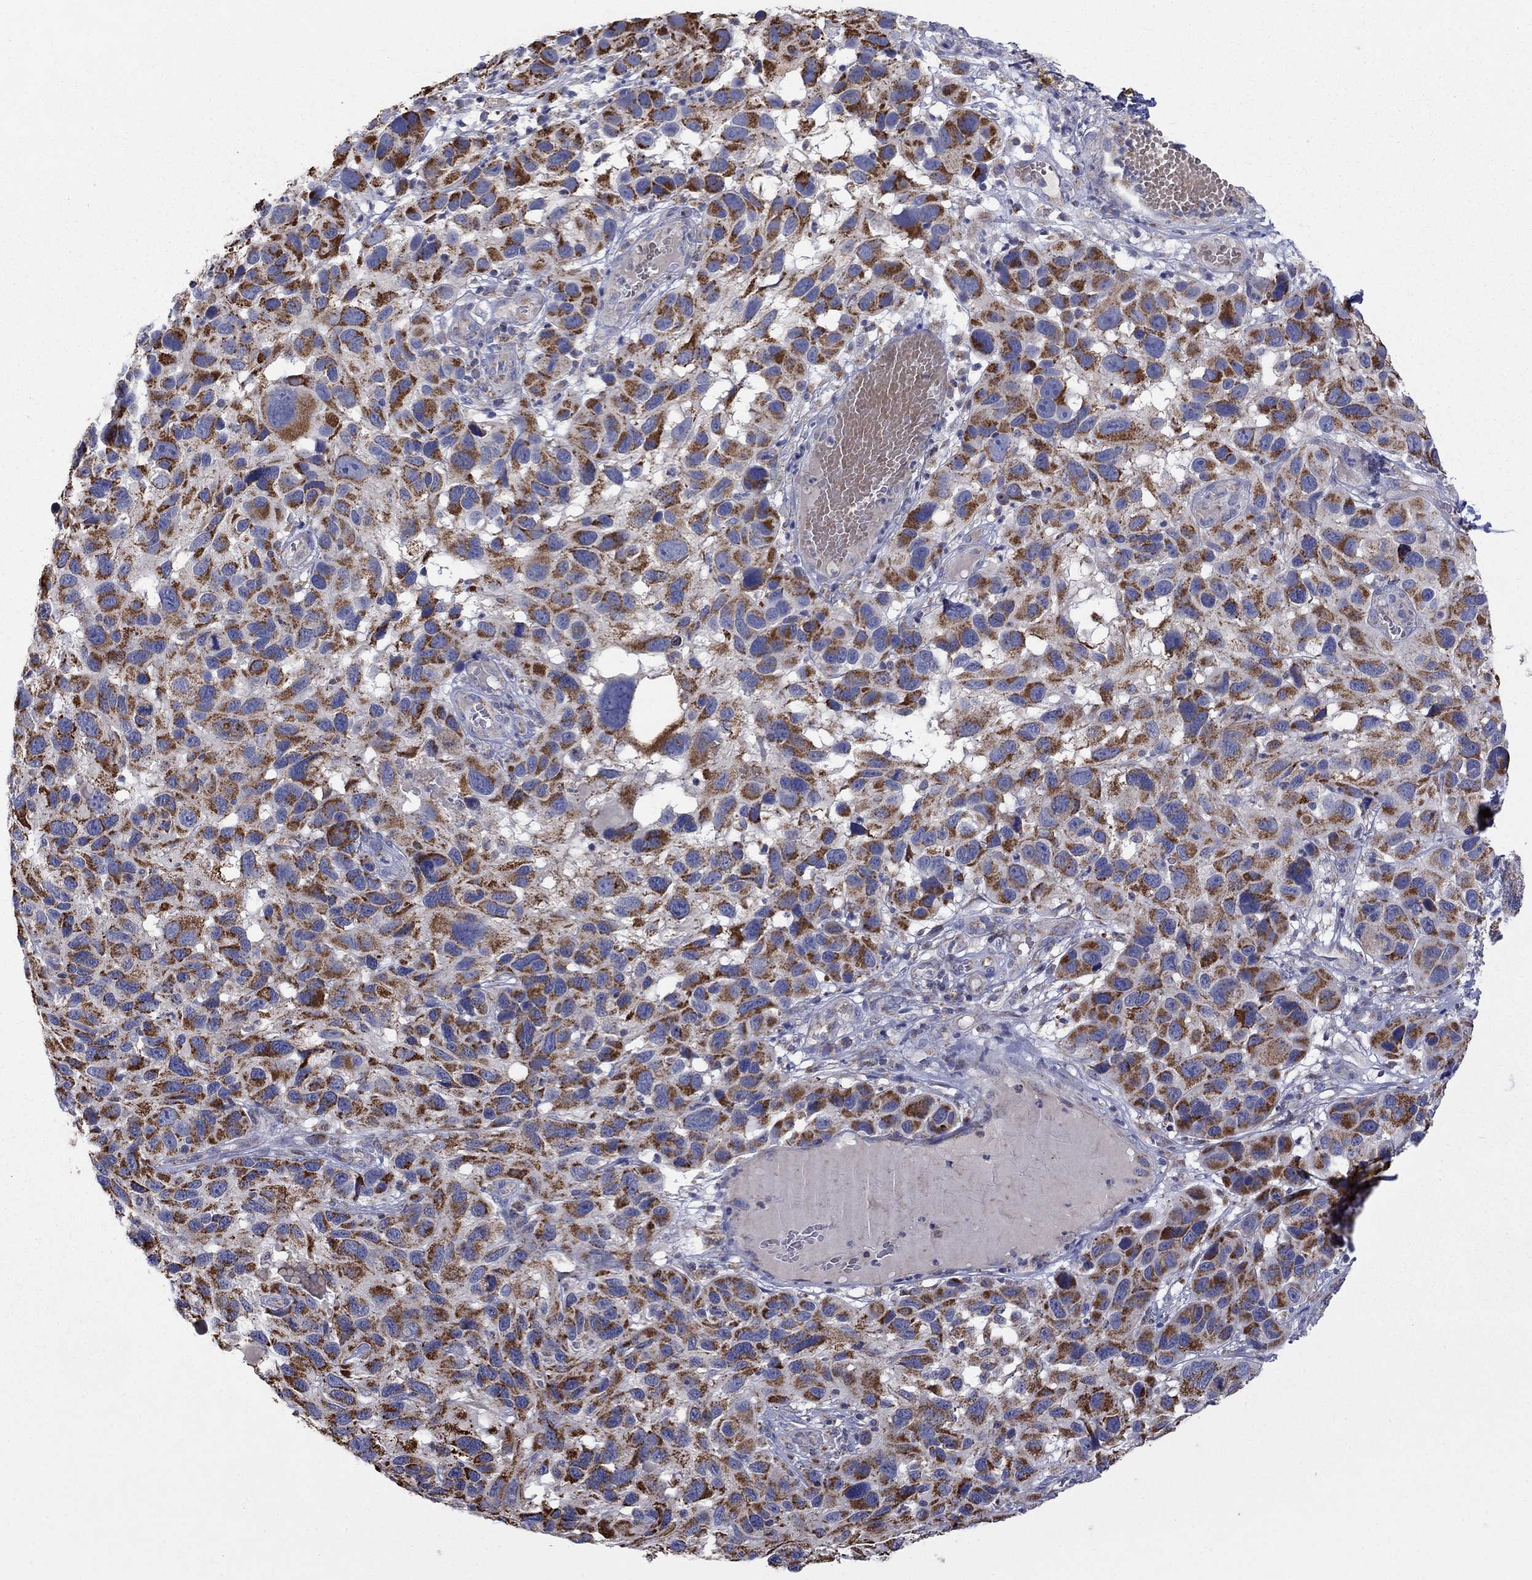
{"staining": {"intensity": "strong", "quantity": "25%-75%", "location": "cytoplasmic/membranous"}, "tissue": "melanoma", "cell_type": "Tumor cells", "image_type": "cancer", "snomed": [{"axis": "morphology", "description": "Malignant melanoma, NOS"}, {"axis": "topography", "description": "Skin"}], "caption": "The photomicrograph shows immunohistochemical staining of malignant melanoma. There is strong cytoplasmic/membranous expression is seen in about 25%-75% of tumor cells.", "gene": "HPS5", "patient": {"sex": "male", "age": 53}}